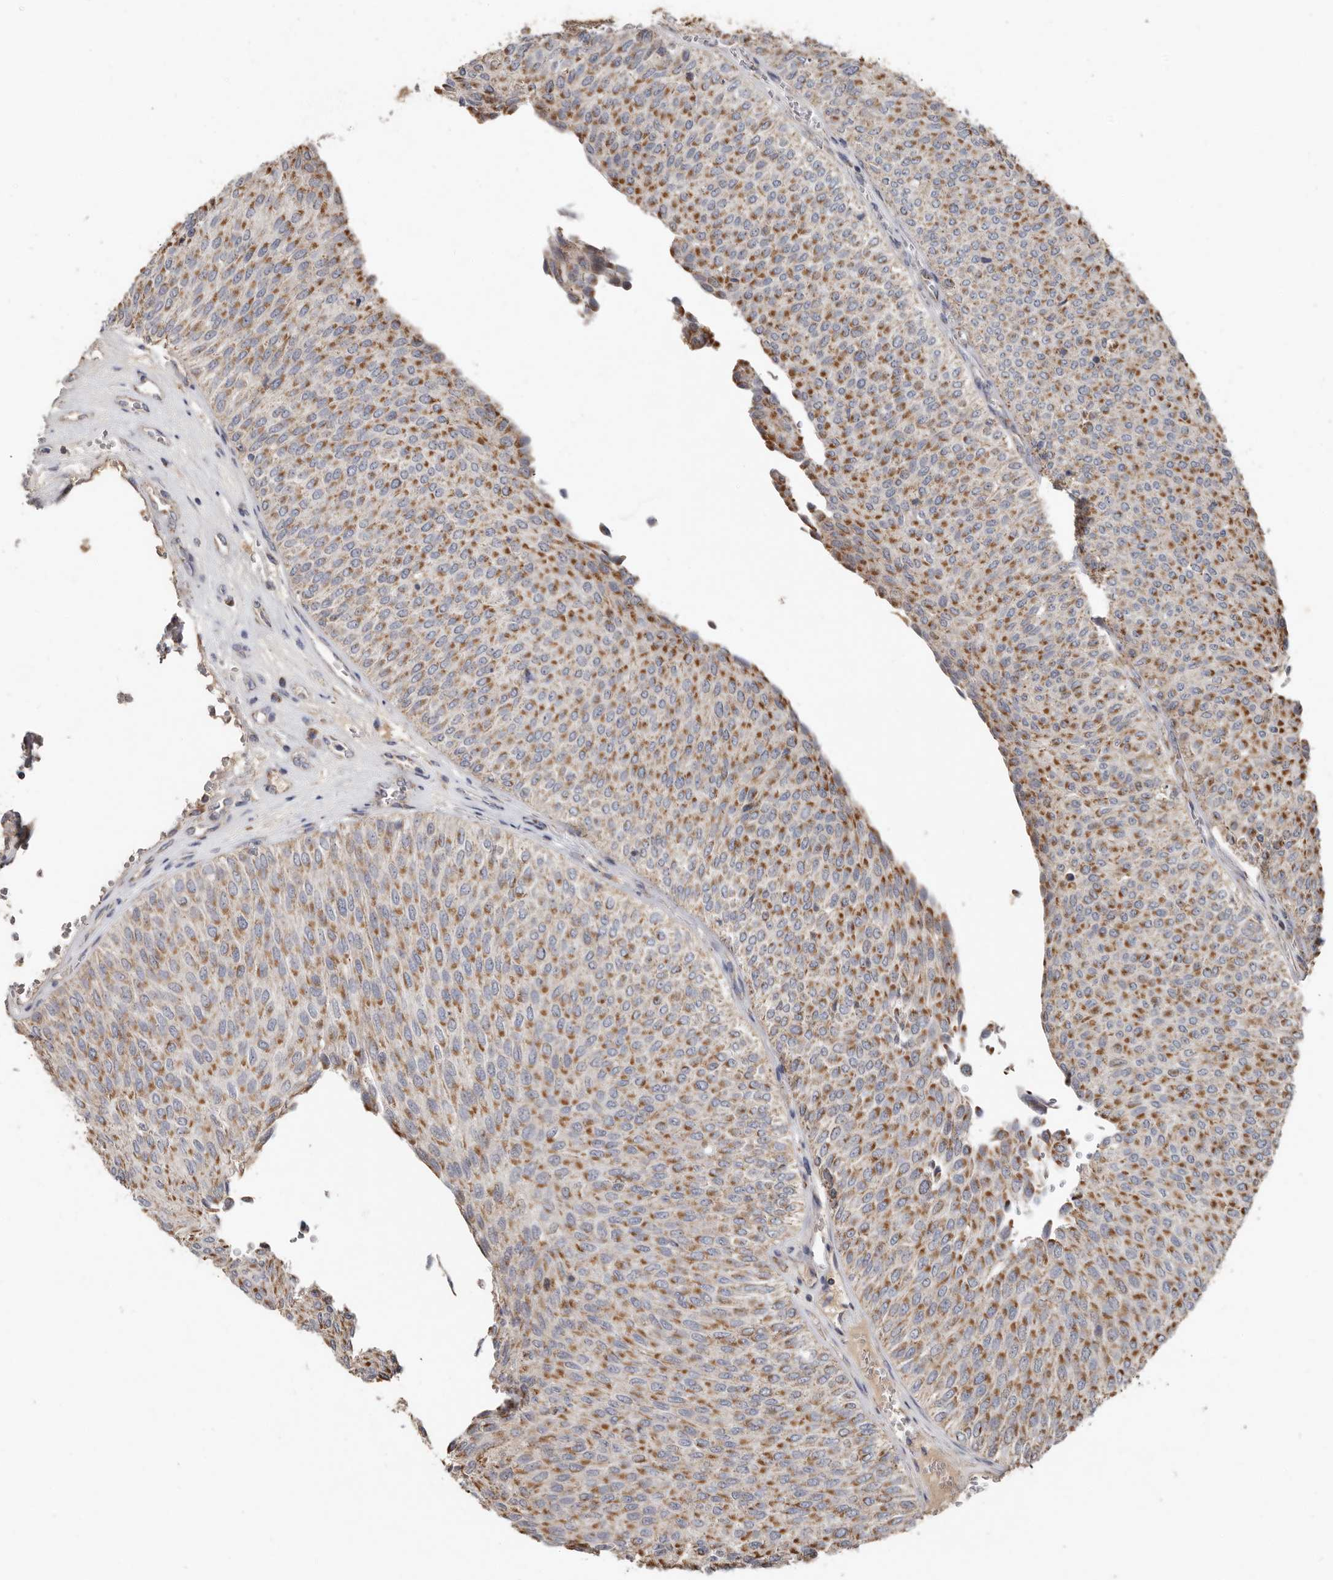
{"staining": {"intensity": "strong", "quantity": "25%-75%", "location": "cytoplasmic/membranous"}, "tissue": "urothelial cancer", "cell_type": "Tumor cells", "image_type": "cancer", "snomed": [{"axis": "morphology", "description": "Urothelial carcinoma, Low grade"}, {"axis": "topography", "description": "Urinary bladder"}], "caption": "Immunohistochemistry of human urothelial cancer demonstrates high levels of strong cytoplasmic/membranous expression in approximately 25%-75% of tumor cells.", "gene": "KIF26B", "patient": {"sex": "male", "age": 78}}